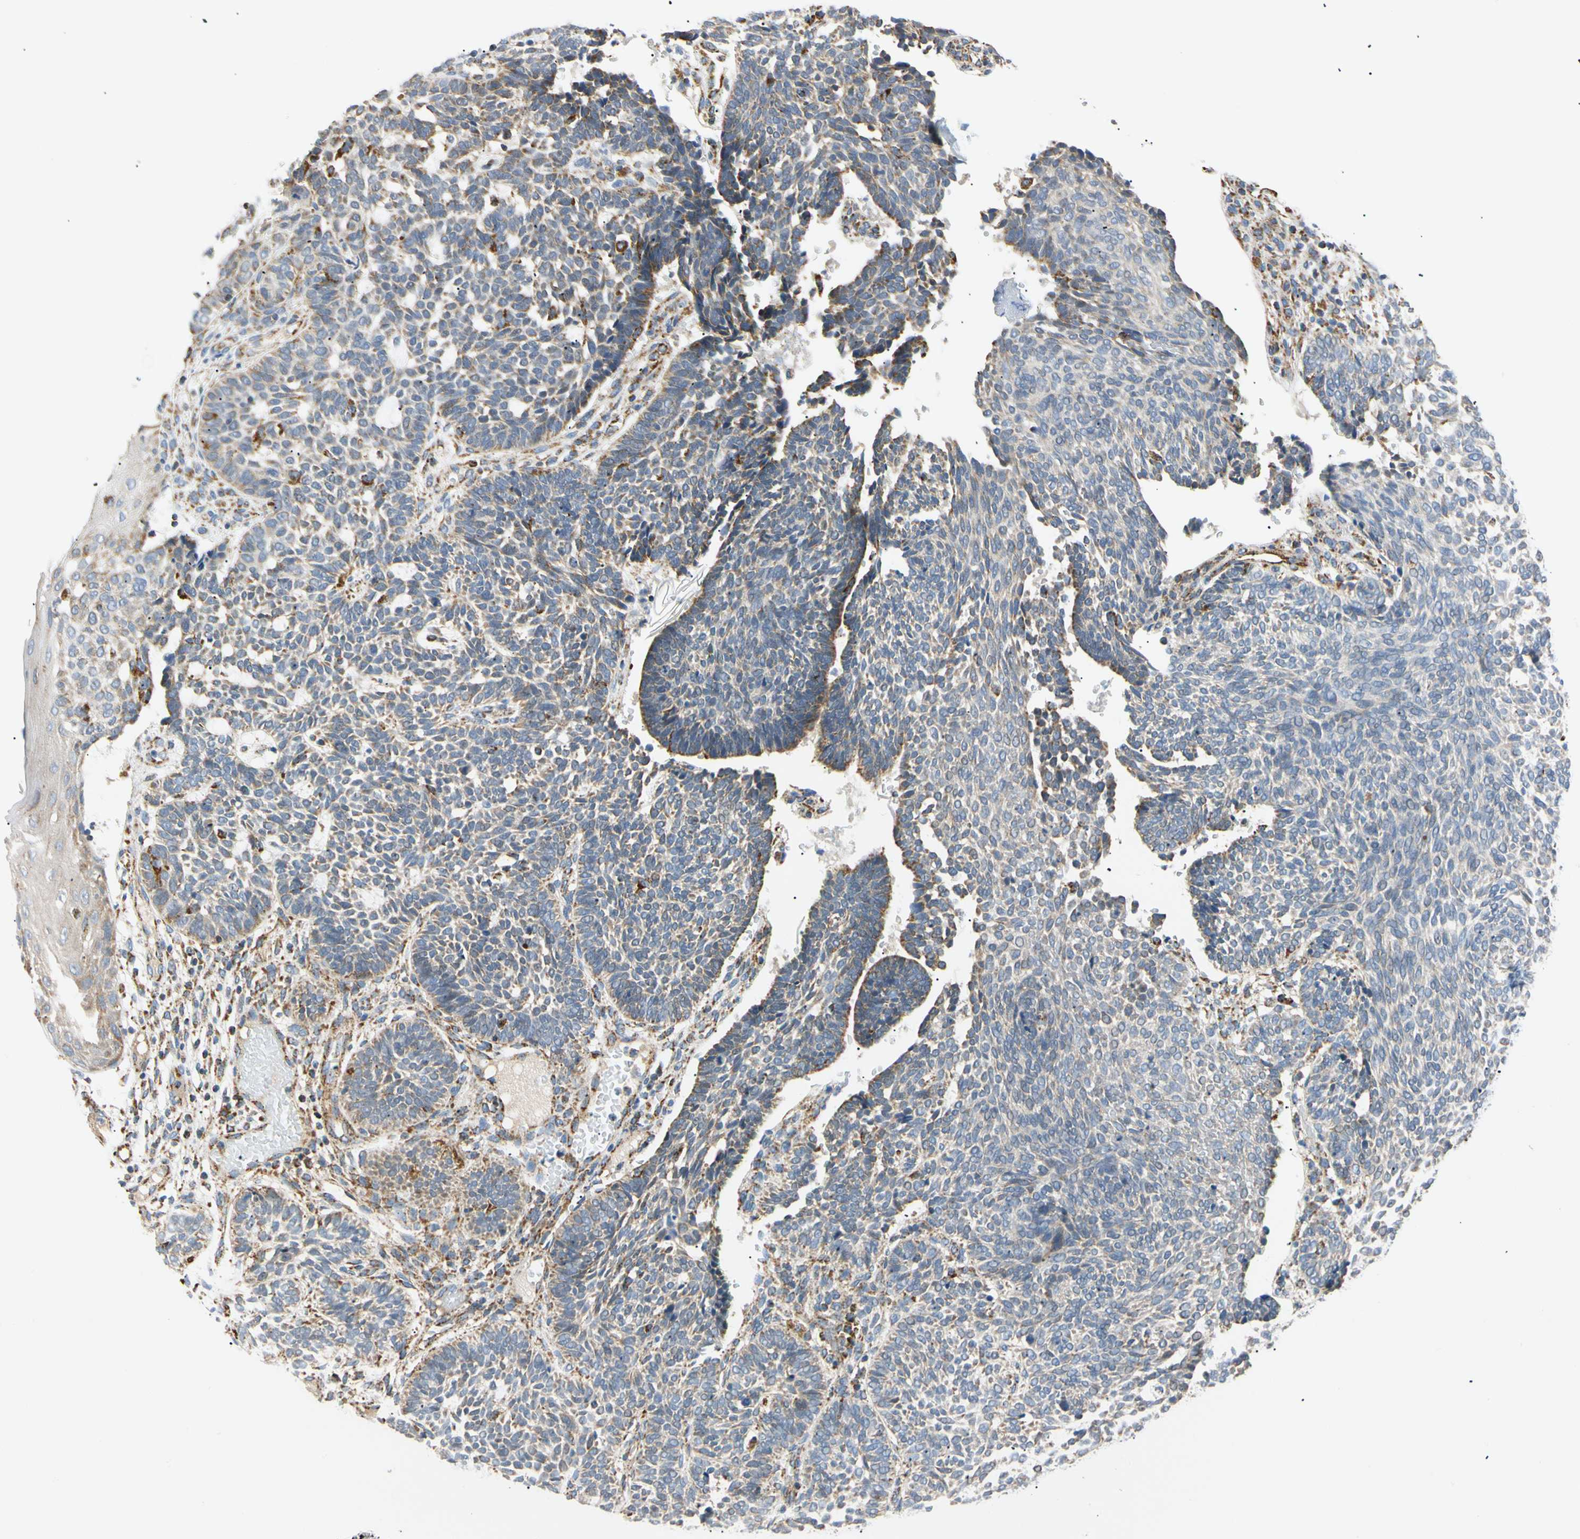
{"staining": {"intensity": "weak", "quantity": "25%-75%", "location": "cytoplasmic/membranous"}, "tissue": "skin cancer", "cell_type": "Tumor cells", "image_type": "cancer", "snomed": [{"axis": "morphology", "description": "Normal tissue, NOS"}, {"axis": "morphology", "description": "Basal cell carcinoma"}, {"axis": "topography", "description": "Skin"}], "caption": "Human skin cancer stained with a protein marker shows weak staining in tumor cells.", "gene": "ACAT1", "patient": {"sex": "male", "age": 87}}